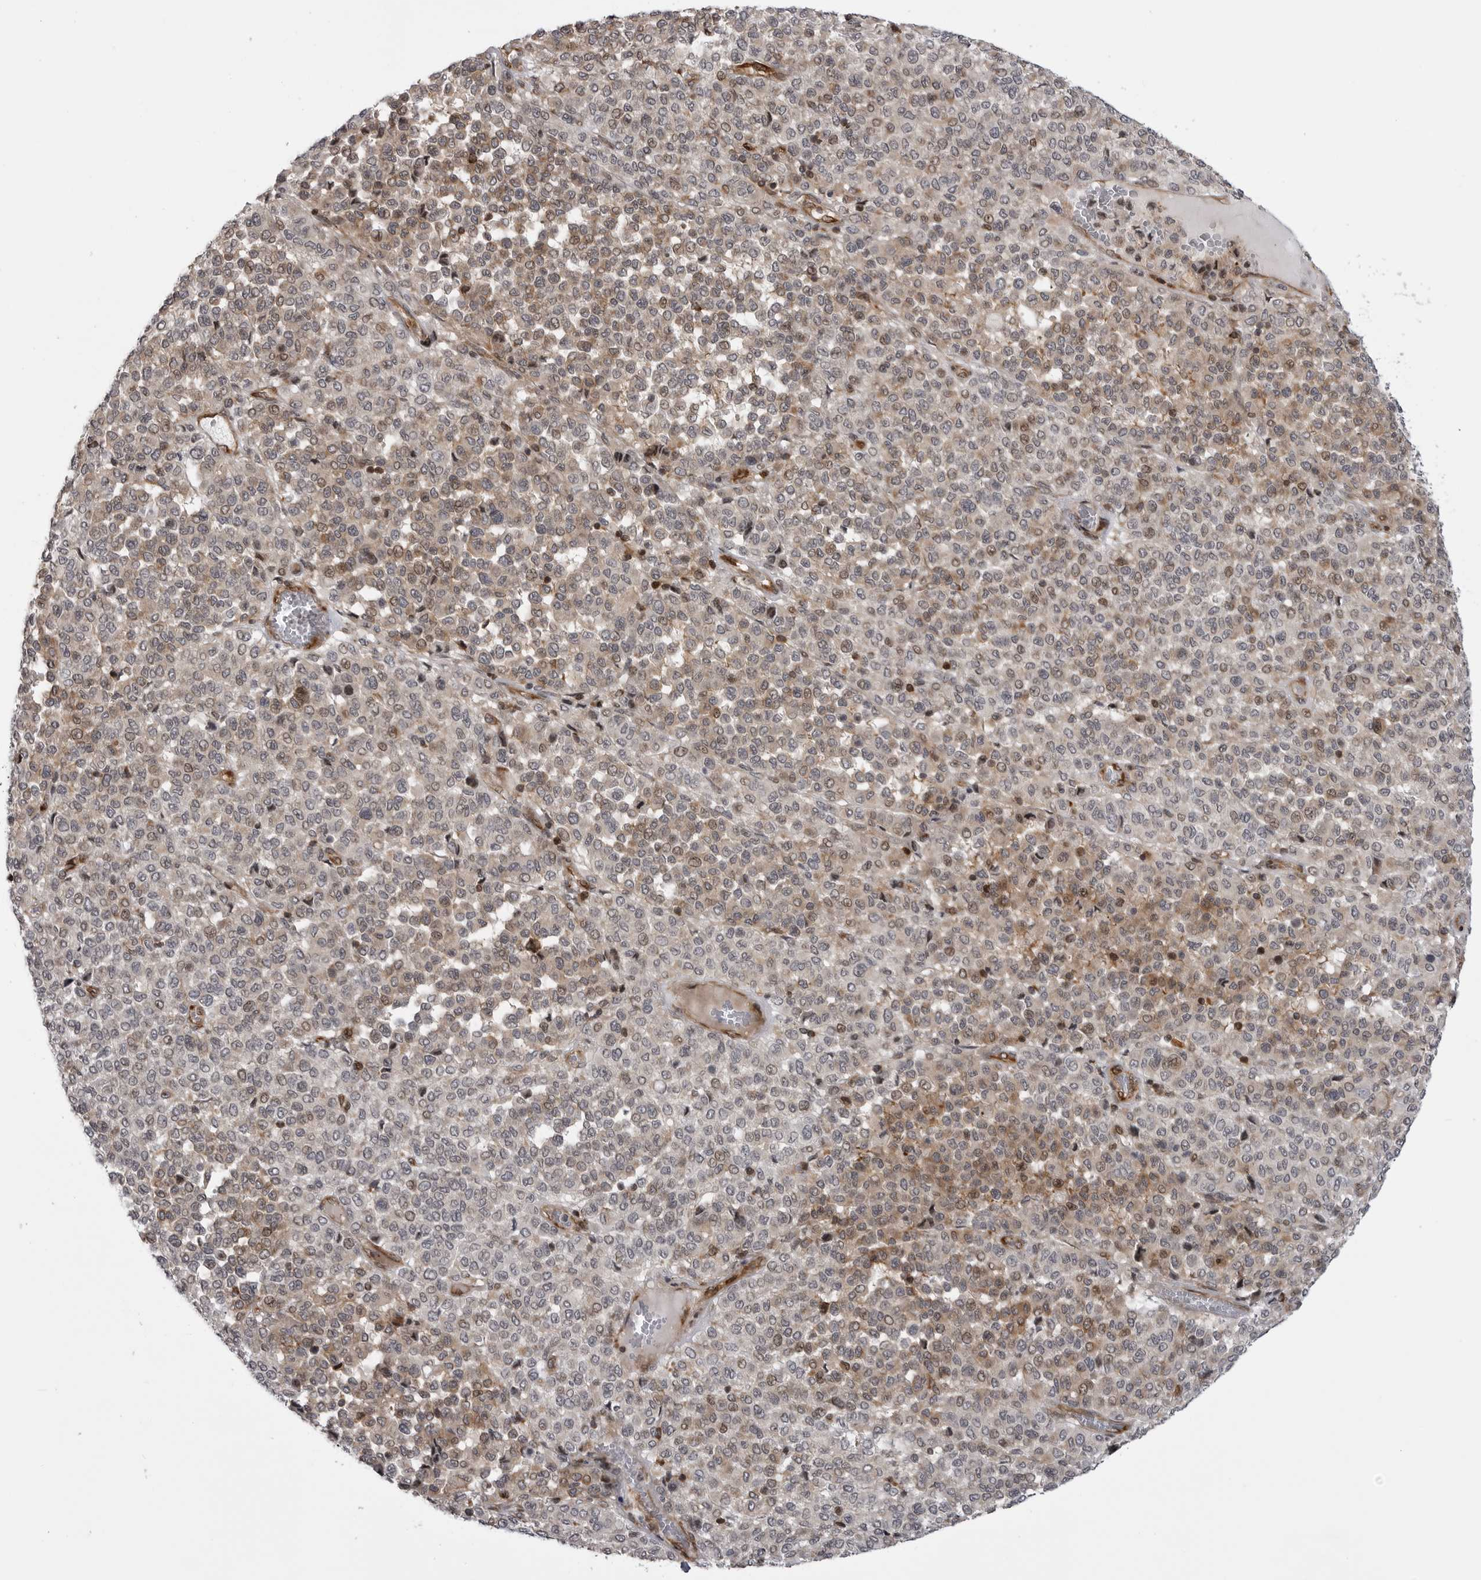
{"staining": {"intensity": "weak", "quantity": "25%-75%", "location": "cytoplasmic/membranous"}, "tissue": "melanoma", "cell_type": "Tumor cells", "image_type": "cancer", "snomed": [{"axis": "morphology", "description": "Malignant melanoma, Metastatic site"}, {"axis": "topography", "description": "Pancreas"}], "caption": "Melanoma stained with a brown dye displays weak cytoplasmic/membranous positive positivity in about 25%-75% of tumor cells.", "gene": "ABL1", "patient": {"sex": "female", "age": 30}}